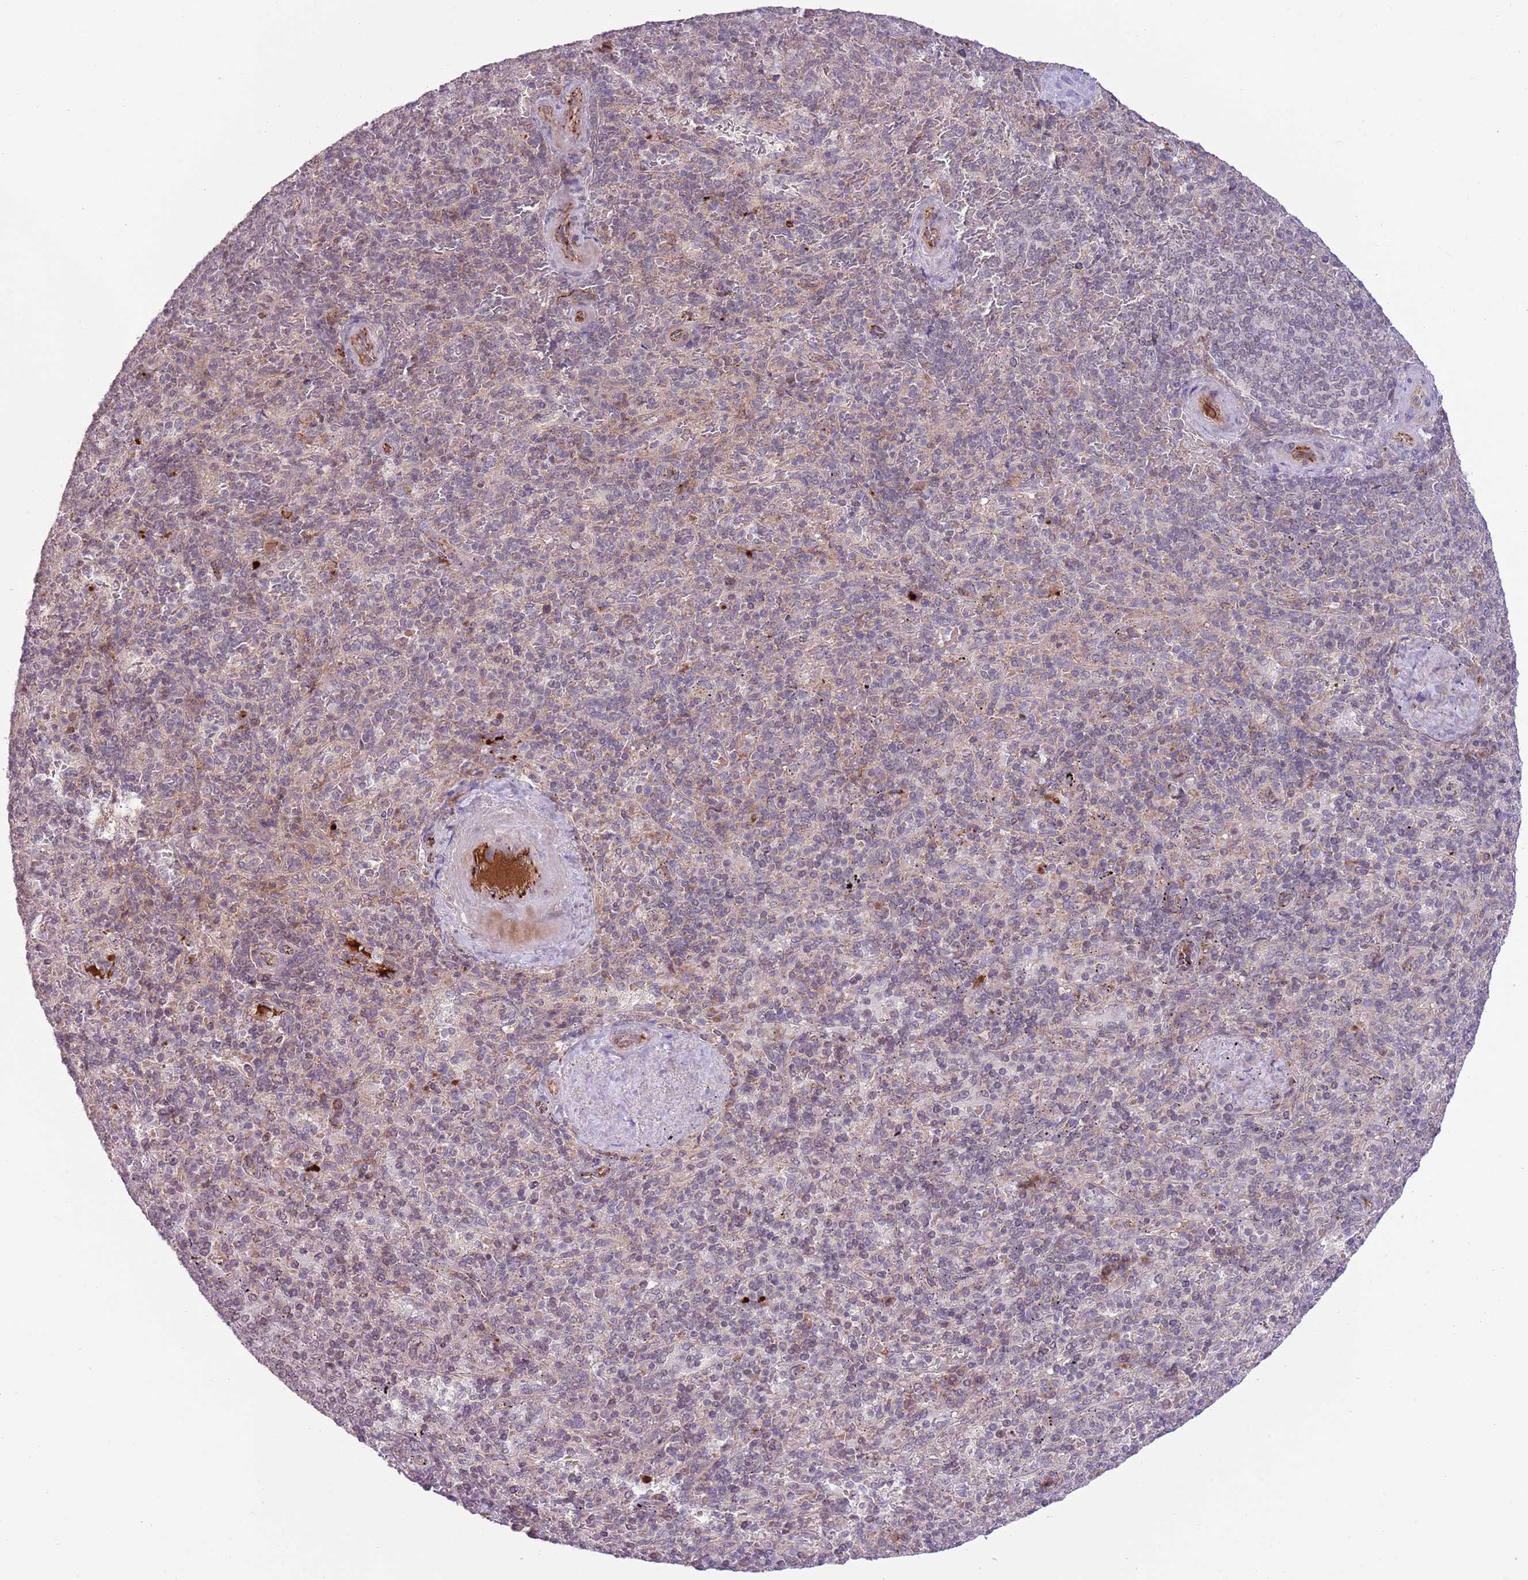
{"staining": {"intensity": "weak", "quantity": "<25%", "location": "nuclear"}, "tissue": "spleen", "cell_type": "Cells in red pulp", "image_type": "normal", "snomed": [{"axis": "morphology", "description": "Normal tissue, NOS"}, {"axis": "topography", "description": "Spleen"}], "caption": "DAB immunohistochemical staining of unremarkable spleen demonstrates no significant staining in cells in red pulp. (Brightfield microscopy of DAB IHC at high magnification).", "gene": "DPP10", "patient": {"sex": "male", "age": 82}}